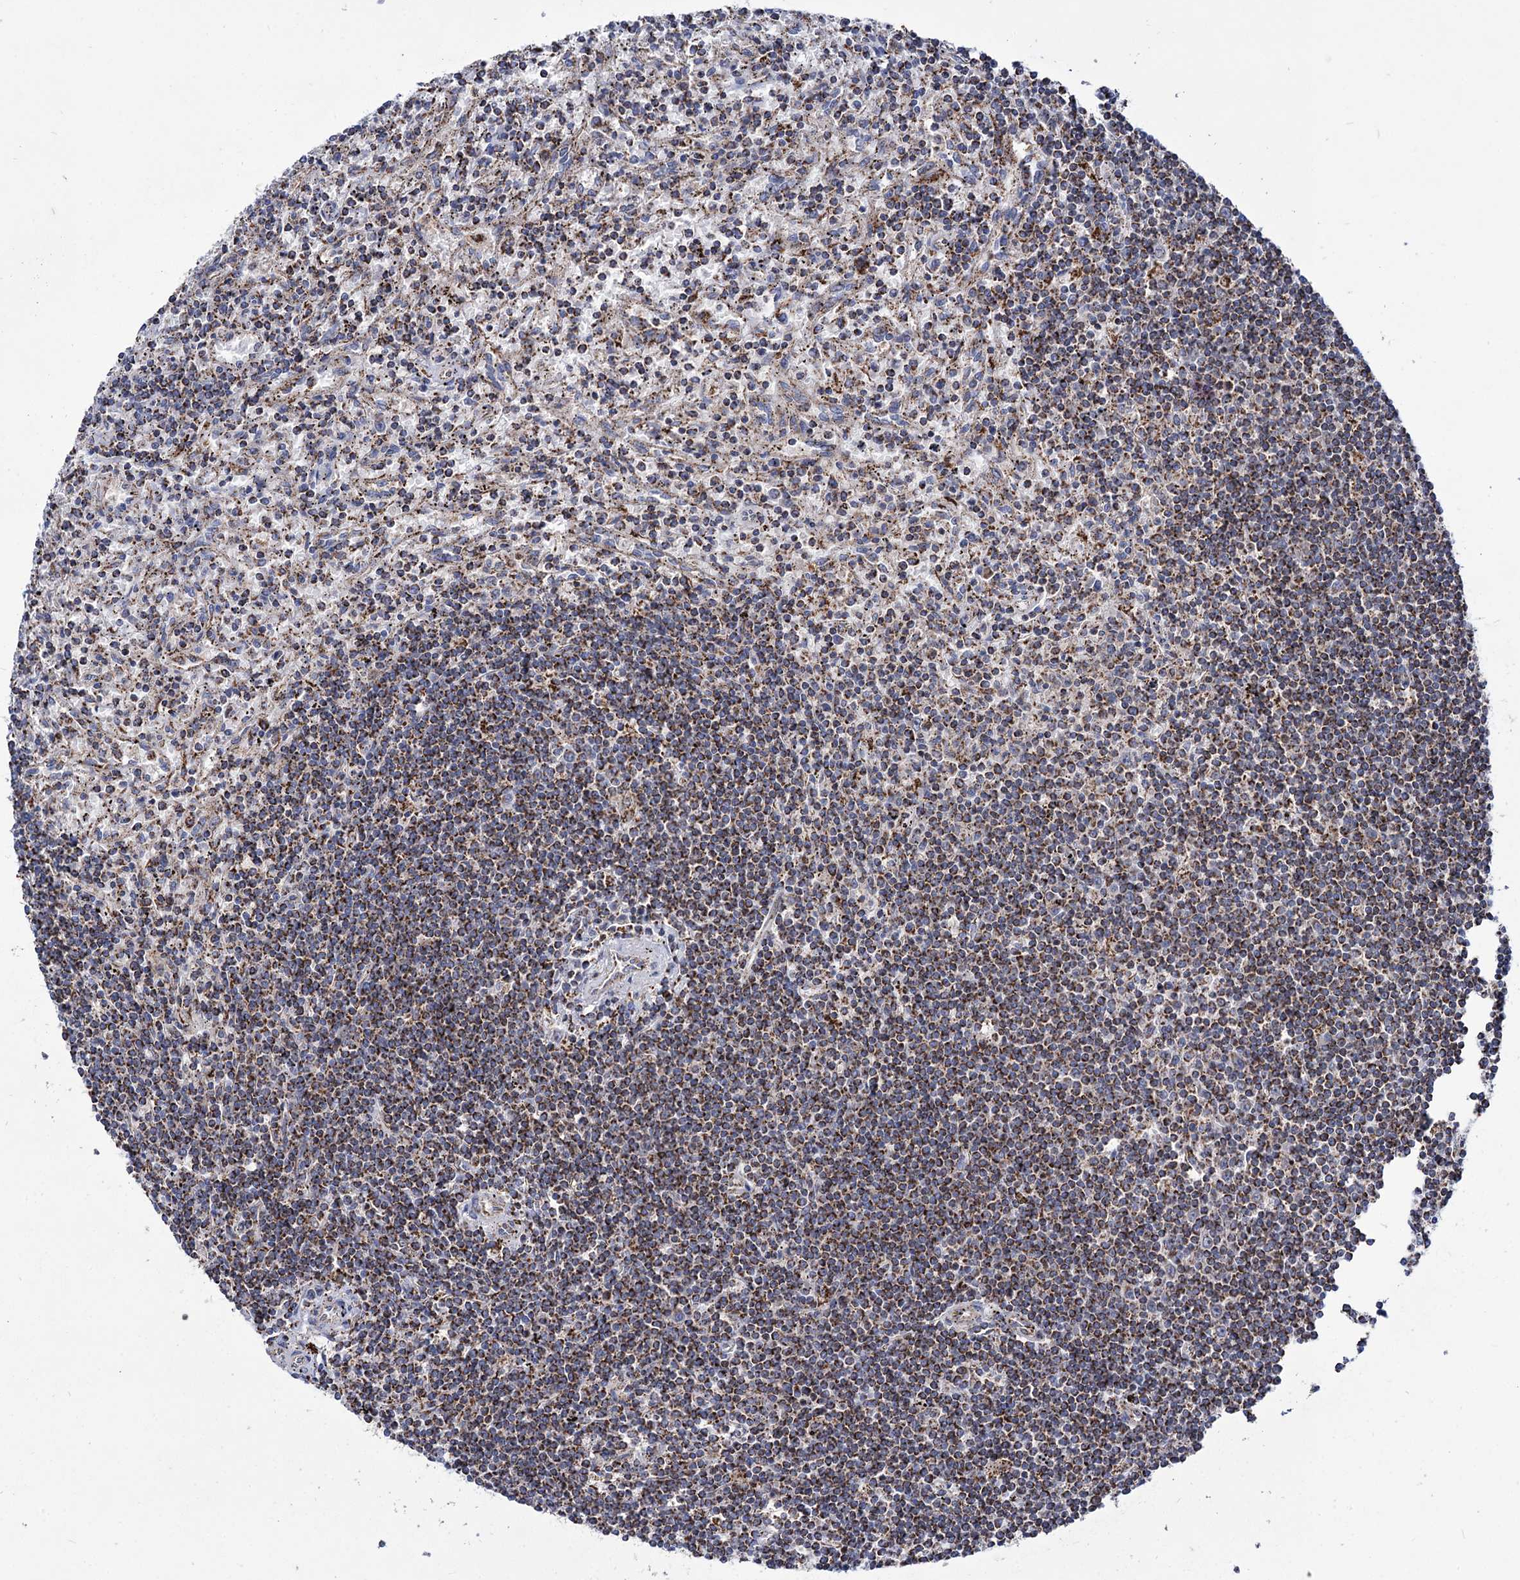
{"staining": {"intensity": "strong", "quantity": ">75%", "location": "cytoplasmic/membranous"}, "tissue": "lymphoma", "cell_type": "Tumor cells", "image_type": "cancer", "snomed": [{"axis": "morphology", "description": "Malignant lymphoma, non-Hodgkin's type, Low grade"}, {"axis": "topography", "description": "Spleen"}], "caption": "A brown stain highlights strong cytoplasmic/membranous expression of a protein in lymphoma tumor cells. The staining was performed using DAB to visualize the protein expression in brown, while the nuclei were stained in blue with hematoxylin (Magnification: 20x).", "gene": "ABHD10", "patient": {"sex": "male", "age": 76}}